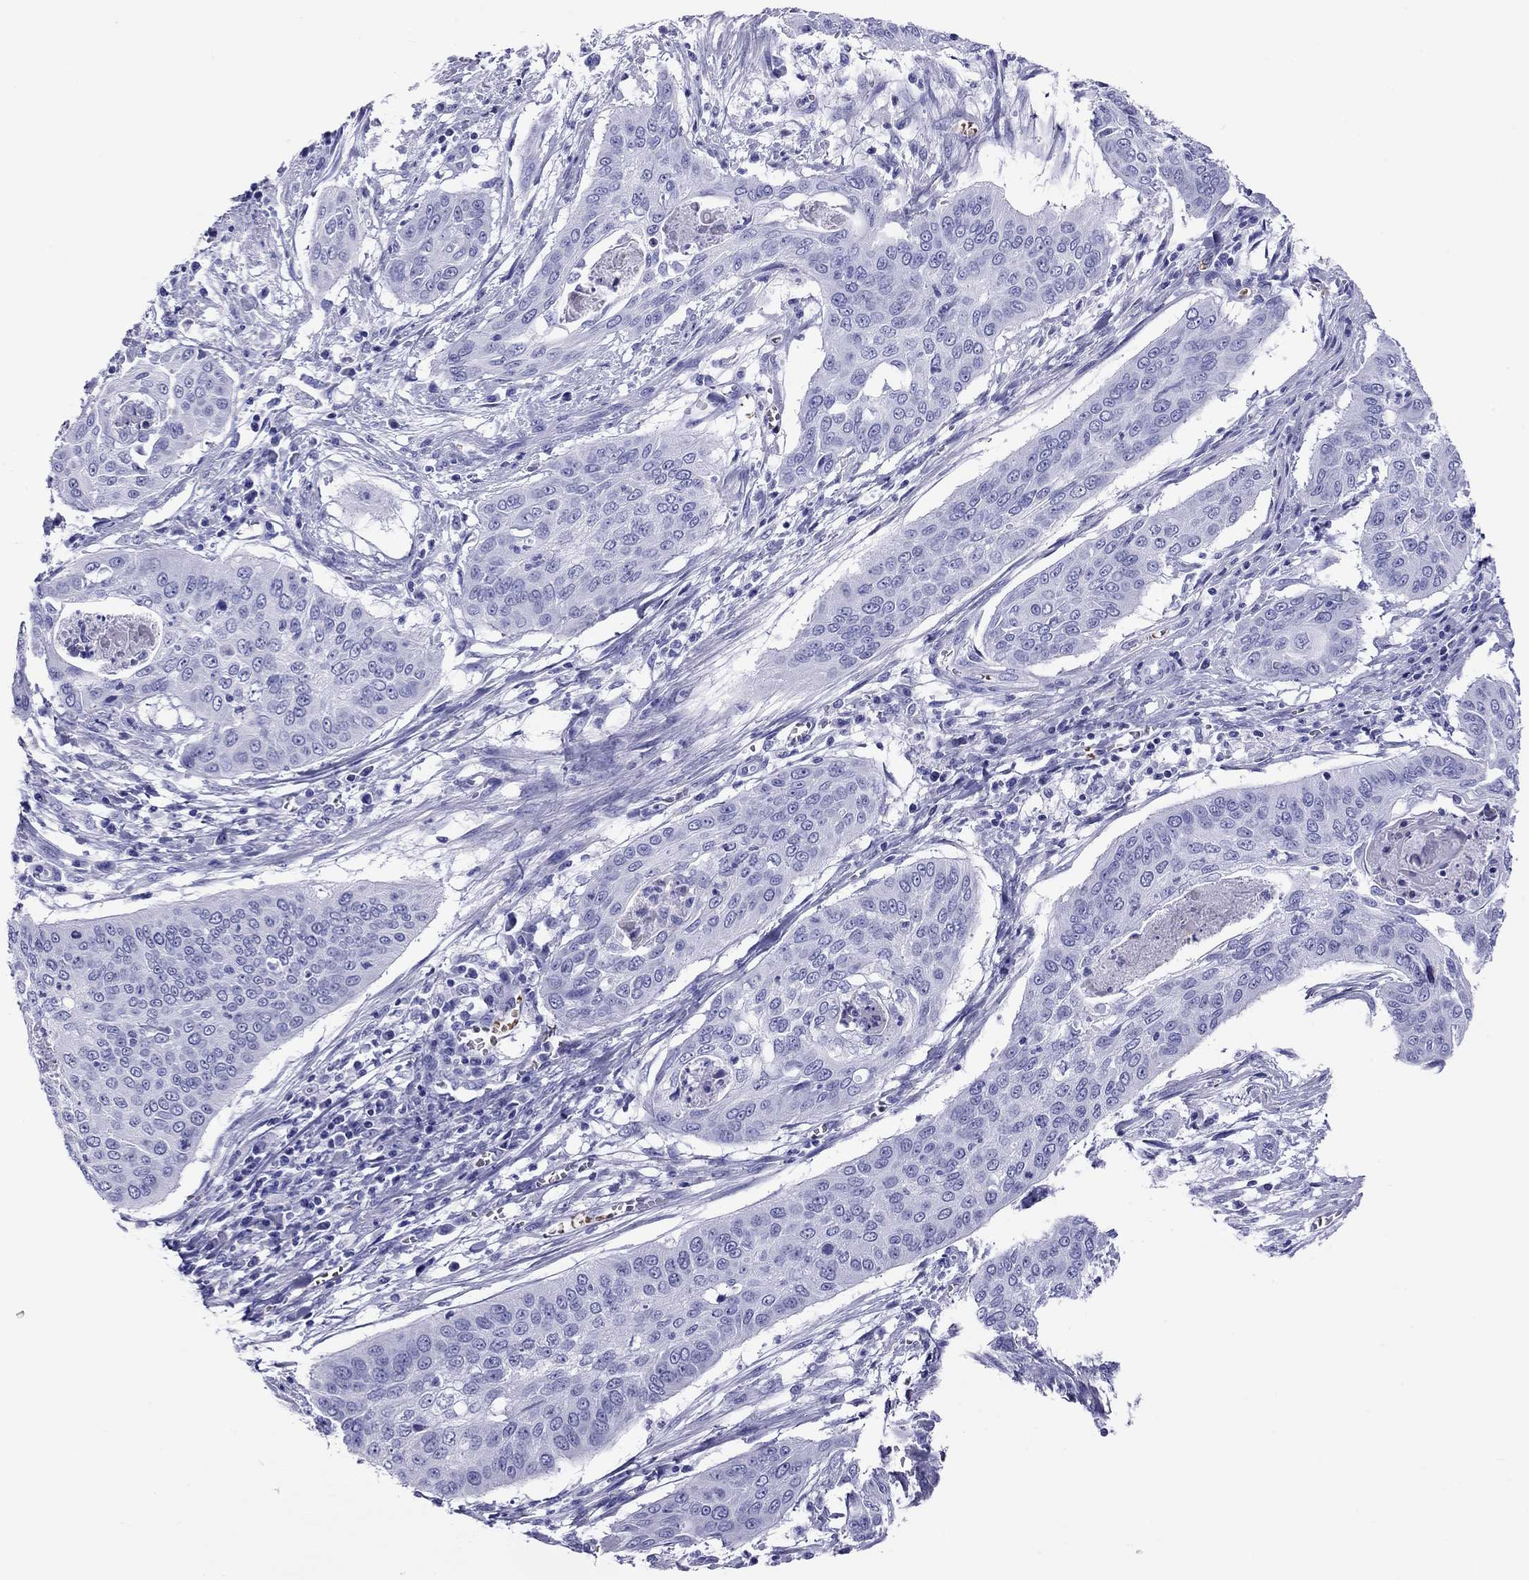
{"staining": {"intensity": "negative", "quantity": "none", "location": "none"}, "tissue": "cervical cancer", "cell_type": "Tumor cells", "image_type": "cancer", "snomed": [{"axis": "morphology", "description": "Squamous cell carcinoma, NOS"}, {"axis": "topography", "description": "Cervix"}], "caption": "High power microscopy micrograph of an IHC histopathology image of squamous cell carcinoma (cervical), revealing no significant positivity in tumor cells.", "gene": "PTPRN", "patient": {"sex": "female", "age": 39}}